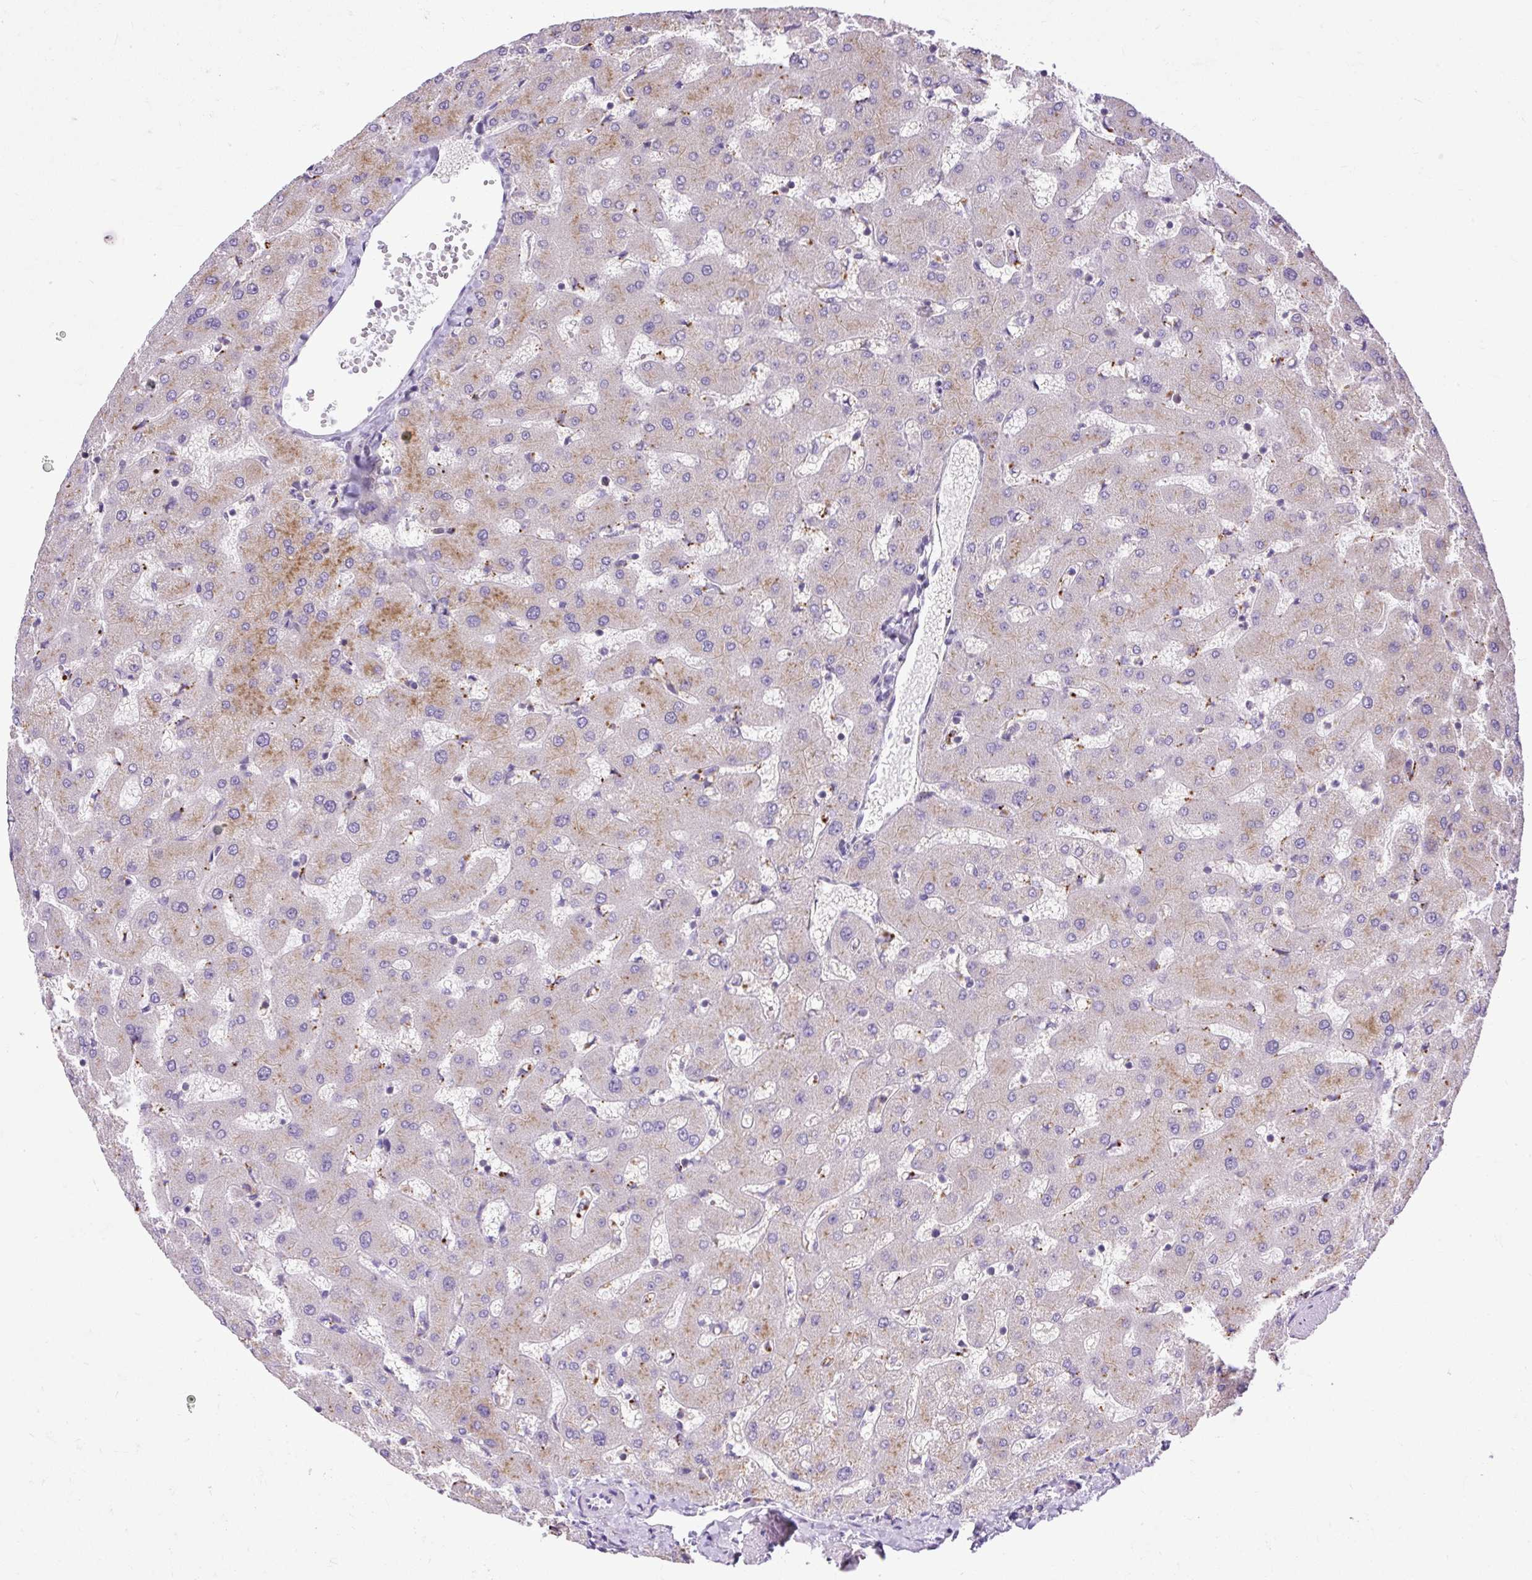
{"staining": {"intensity": "negative", "quantity": "none", "location": "none"}, "tissue": "liver", "cell_type": "Cholangiocytes", "image_type": "normal", "snomed": [{"axis": "morphology", "description": "Normal tissue, NOS"}, {"axis": "topography", "description": "Liver"}], "caption": "This histopathology image is of normal liver stained with immunohistochemistry (IHC) to label a protein in brown with the nuclei are counter-stained blue. There is no expression in cholangiocytes. (Immunohistochemistry, brightfield microscopy, high magnification).", "gene": "HEXB", "patient": {"sex": "female", "age": 63}}